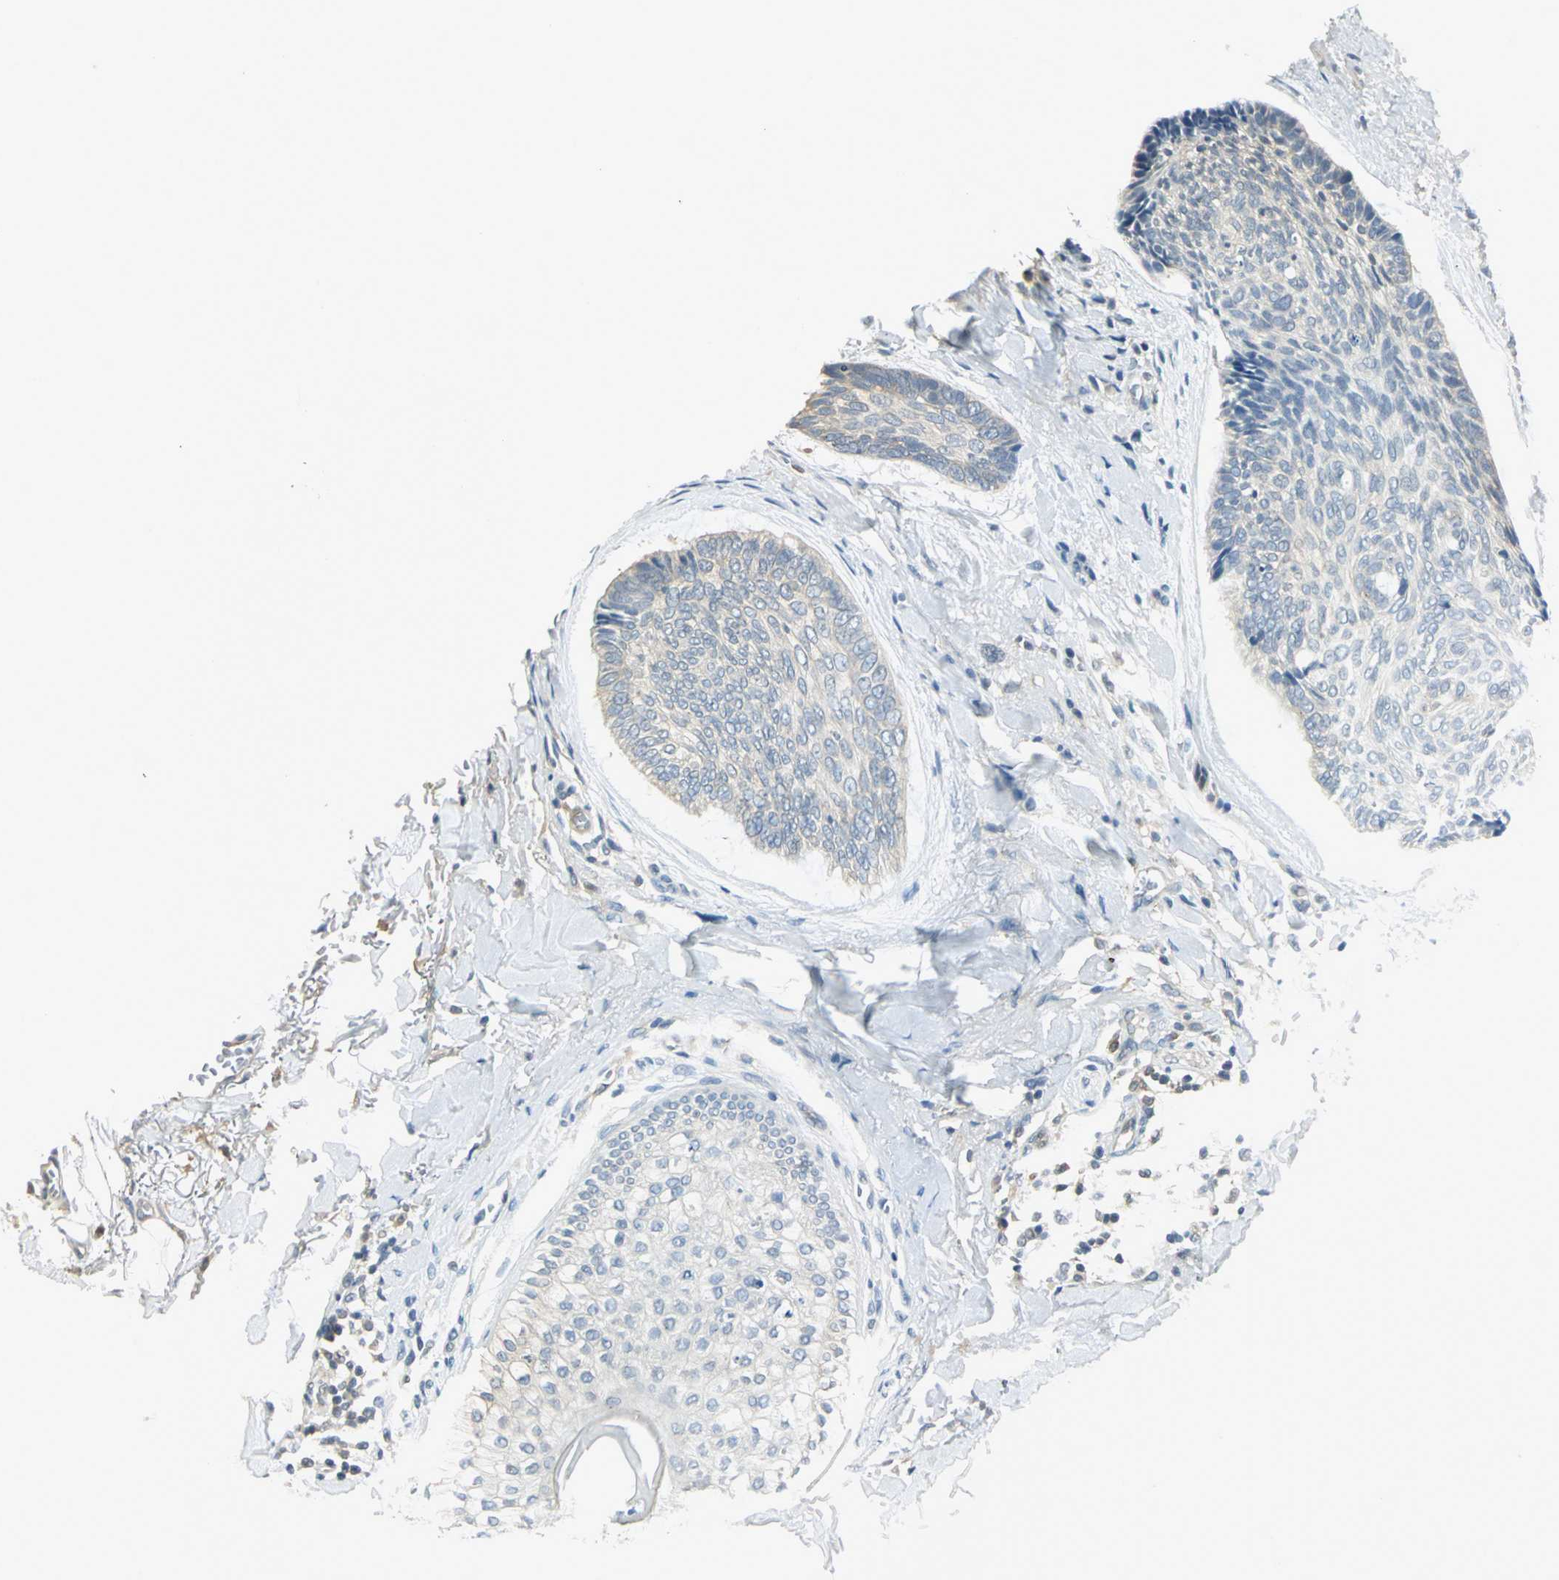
{"staining": {"intensity": "weak", "quantity": "25%-75%", "location": "cytoplasmic/membranous"}, "tissue": "skin cancer", "cell_type": "Tumor cells", "image_type": "cancer", "snomed": [{"axis": "morphology", "description": "Normal tissue, NOS"}, {"axis": "morphology", "description": "Basal cell carcinoma"}, {"axis": "topography", "description": "Skin"}], "caption": "About 25%-75% of tumor cells in skin cancer (basal cell carcinoma) reveal weak cytoplasmic/membranous protein expression as visualized by brown immunohistochemical staining.", "gene": "FYN", "patient": {"sex": "female", "age": 71}}